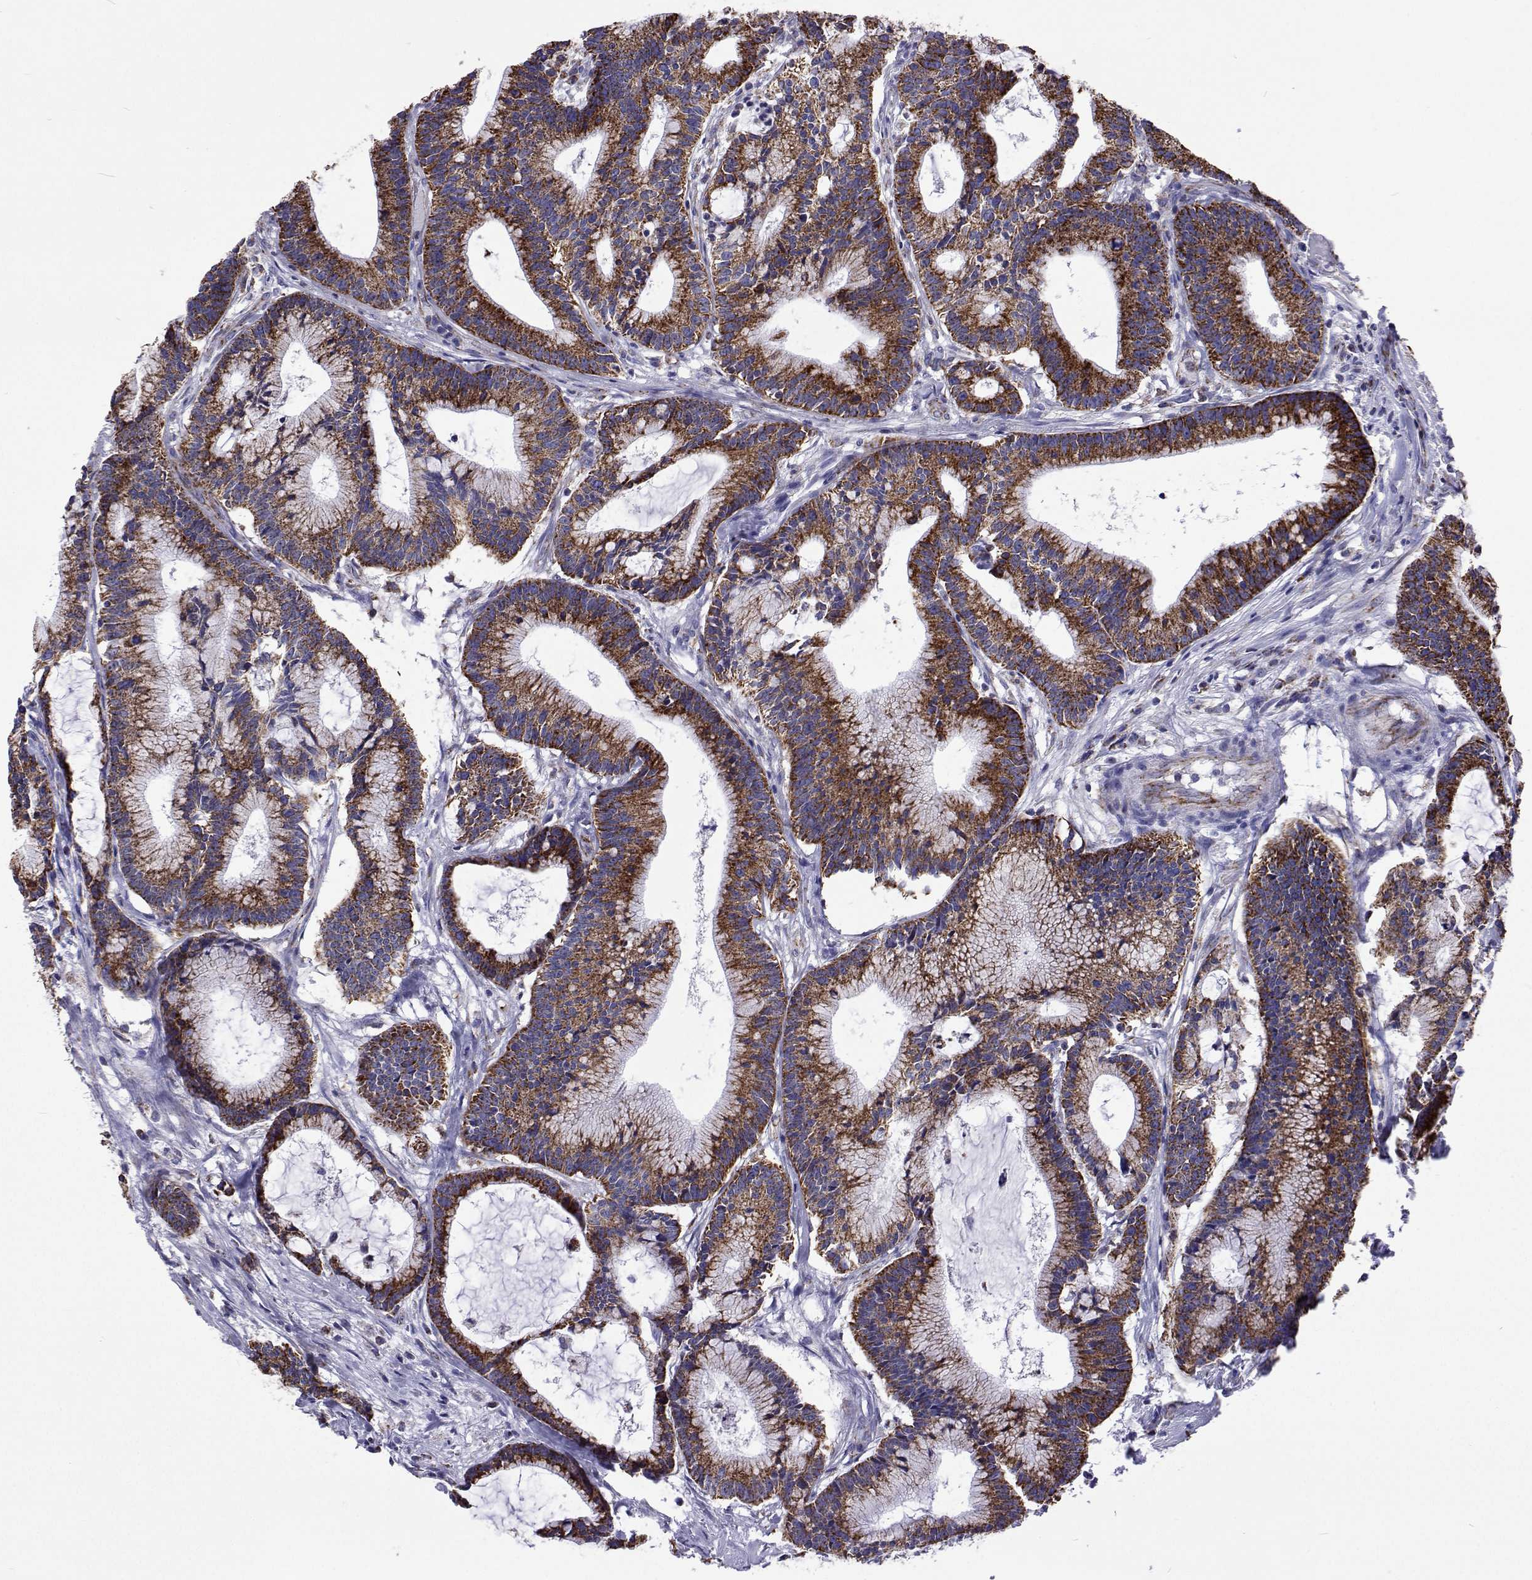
{"staining": {"intensity": "strong", "quantity": ">75%", "location": "cytoplasmic/membranous"}, "tissue": "colorectal cancer", "cell_type": "Tumor cells", "image_type": "cancer", "snomed": [{"axis": "morphology", "description": "Adenocarcinoma, NOS"}, {"axis": "topography", "description": "Colon"}], "caption": "IHC staining of colorectal cancer (adenocarcinoma), which exhibits high levels of strong cytoplasmic/membranous positivity in about >75% of tumor cells indicating strong cytoplasmic/membranous protein expression. The staining was performed using DAB (3,3'-diaminobenzidine) (brown) for protein detection and nuclei were counterstained in hematoxylin (blue).", "gene": "MCCC2", "patient": {"sex": "female", "age": 78}}